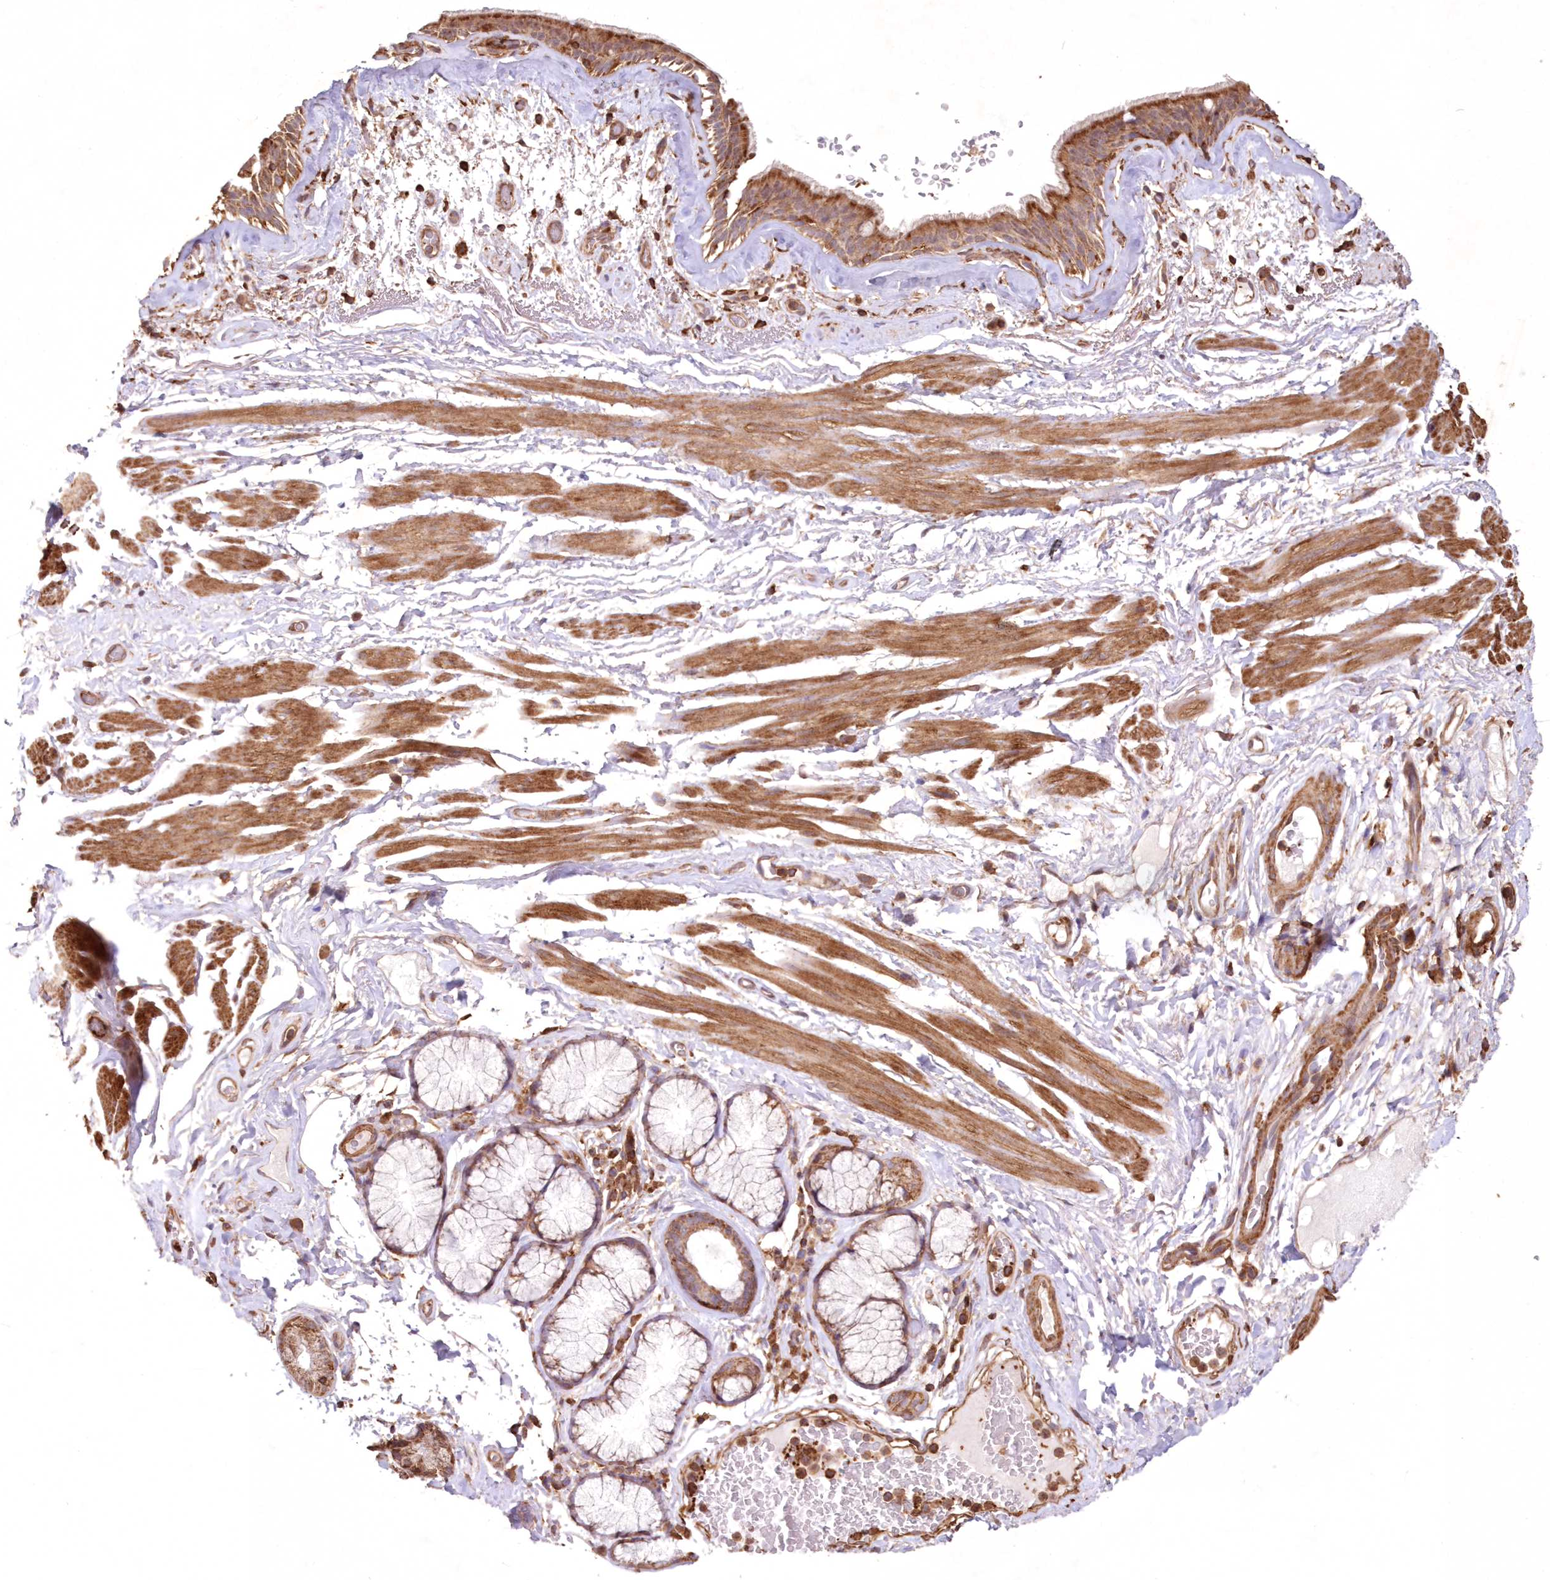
{"staining": {"intensity": "moderate", "quantity": ">75%", "location": "cytoplasmic/membranous"}, "tissue": "bronchus", "cell_type": "Respiratory epithelial cells", "image_type": "normal", "snomed": [{"axis": "morphology", "description": "Normal tissue, NOS"}, {"axis": "topography", "description": "Cartilage tissue"}], "caption": "Normal bronchus exhibits moderate cytoplasmic/membranous expression in approximately >75% of respiratory epithelial cells, visualized by immunohistochemistry.", "gene": "TMEM139", "patient": {"sex": "female", "age": 63}}